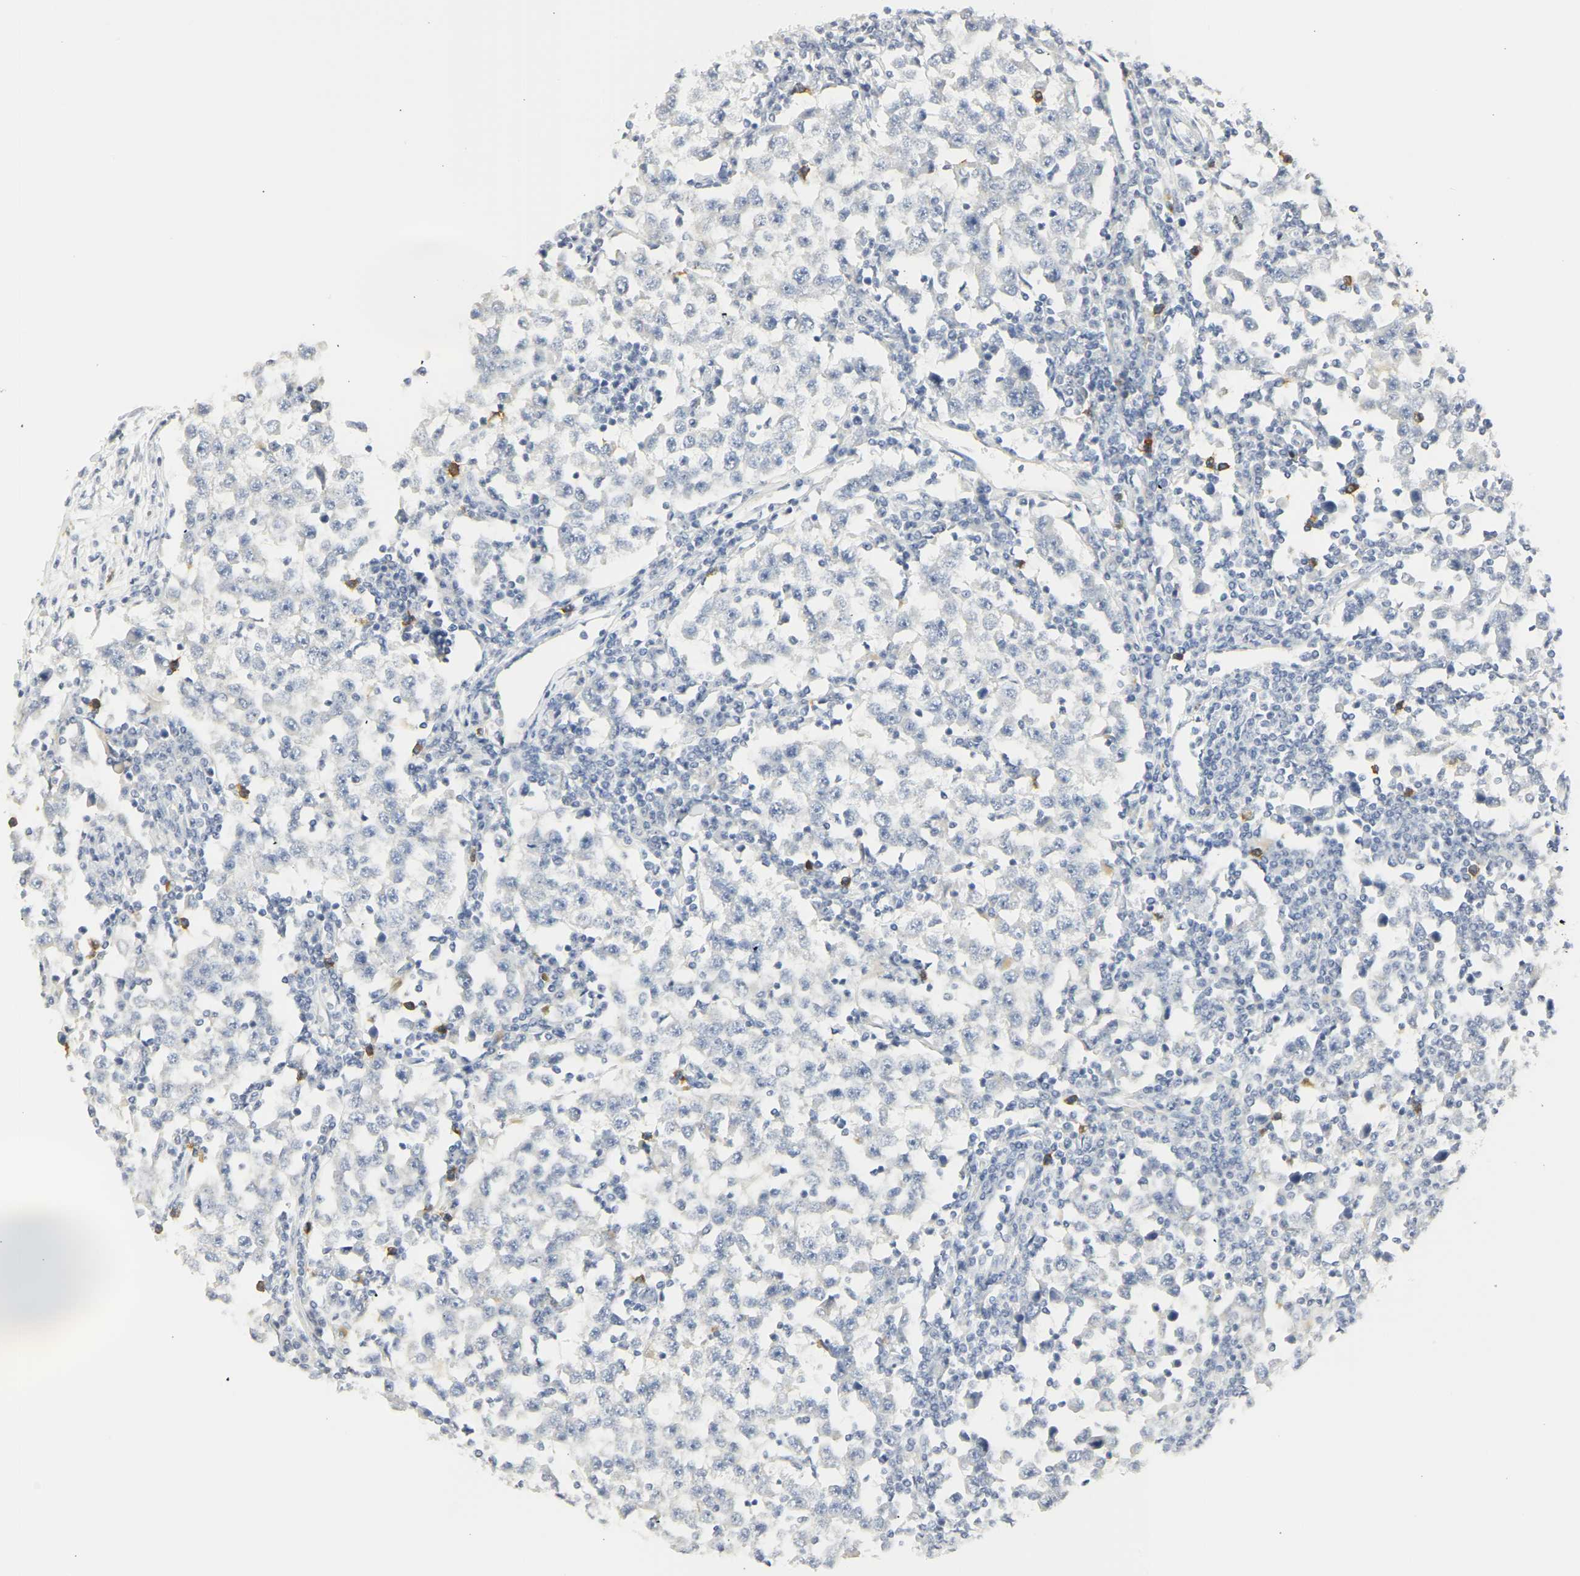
{"staining": {"intensity": "negative", "quantity": "none", "location": "none"}, "tissue": "testis cancer", "cell_type": "Tumor cells", "image_type": "cancer", "snomed": [{"axis": "morphology", "description": "Seminoma, NOS"}, {"axis": "topography", "description": "Testis"}], "caption": "Tumor cells show no significant protein expression in testis seminoma.", "gene": "CEACAM5", "patient": {"sex": "male", "age": 65}}